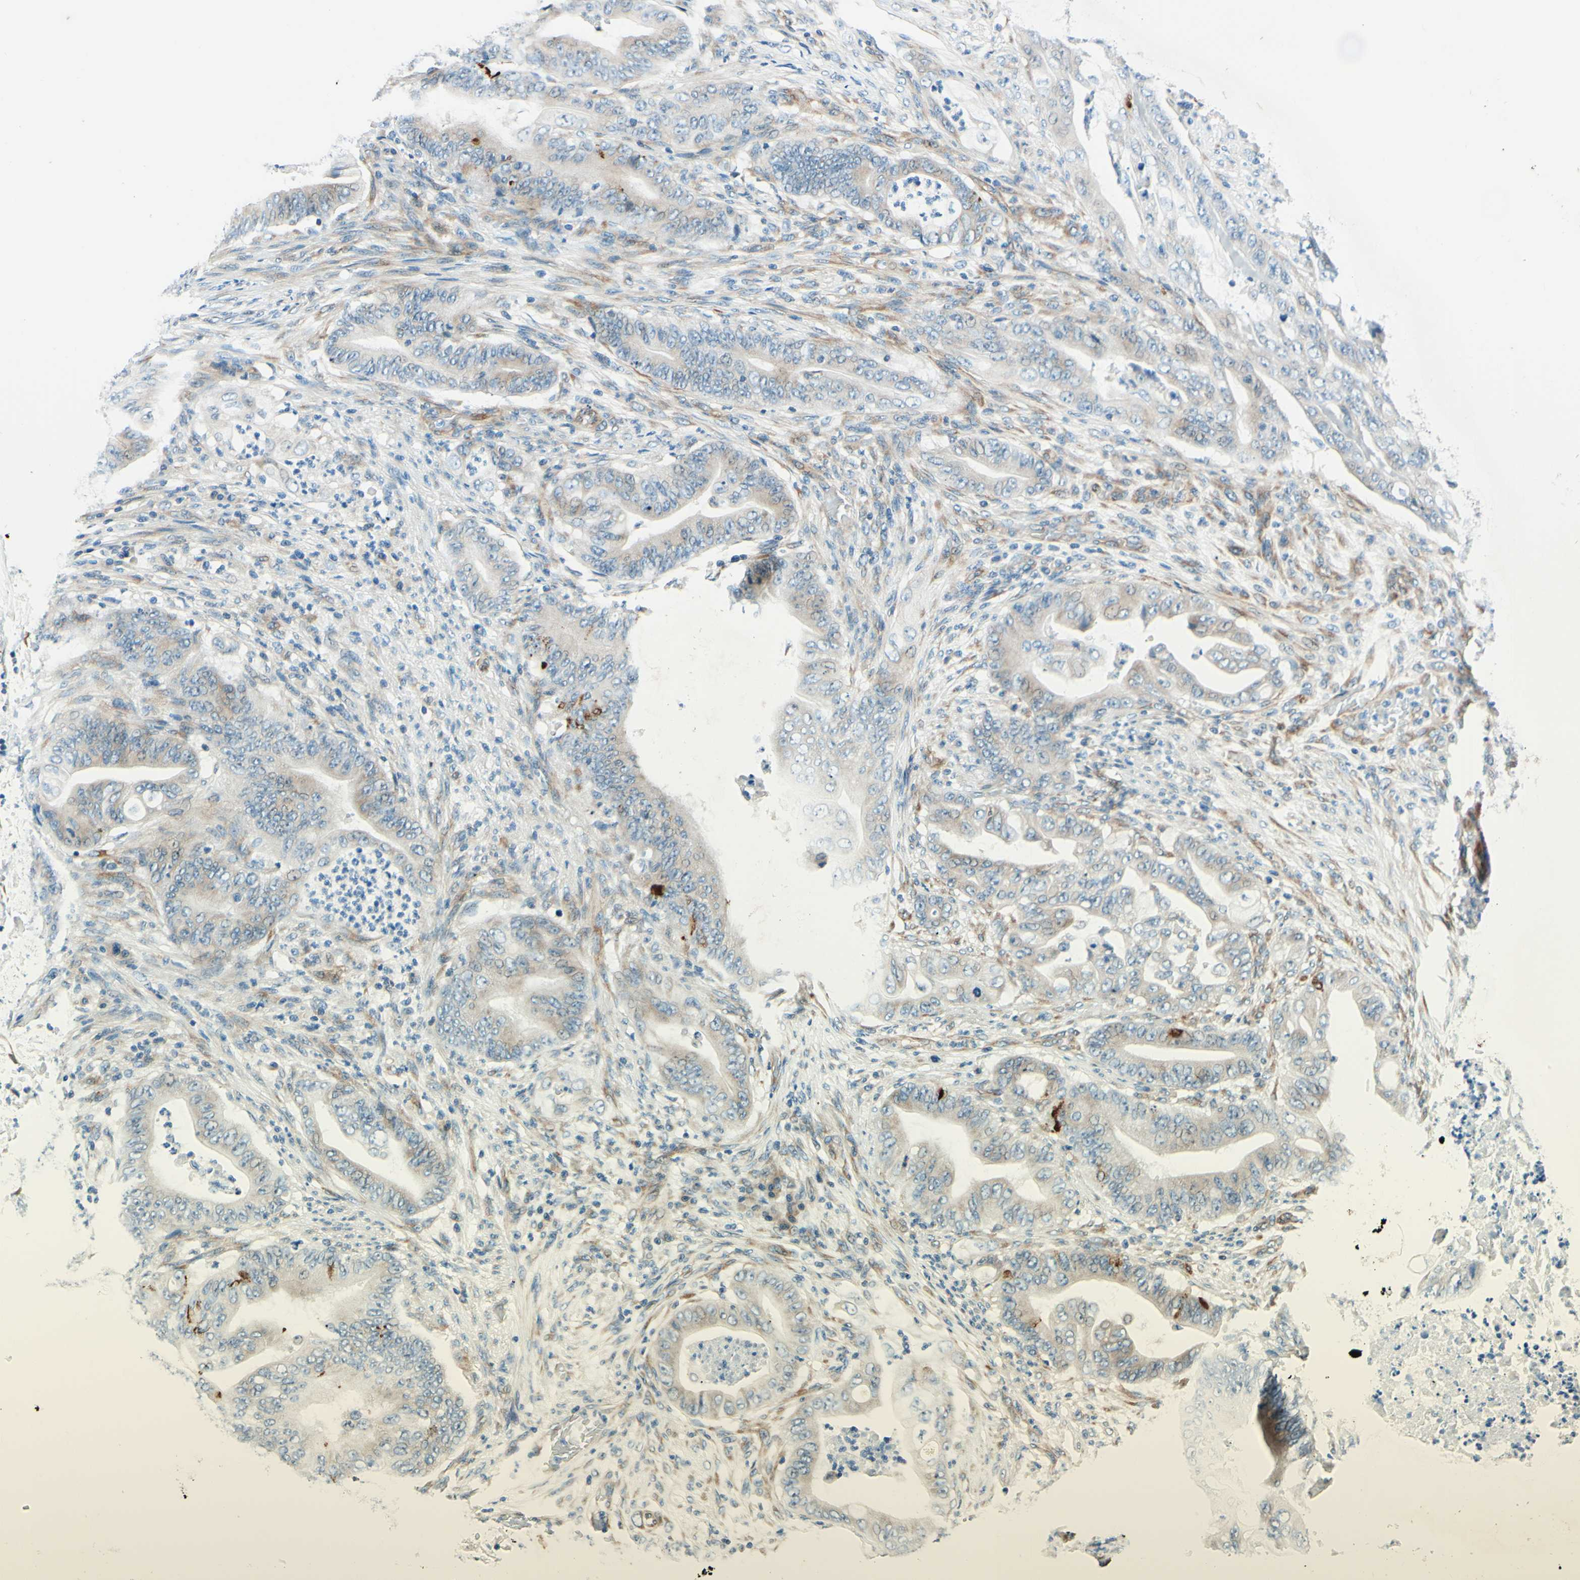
{"staining": {"intensity": "weak", "quantity": "<25%", "location": "cytoplasmic/membranous"}, "tissue": "stomach cancer", "cell_type": "Tumor cells", "image_type": "cancer", "snomed": [{"axis": "morphology", "description": "Adenocarcinoma, NOS"}, {"axis": "topography", "description": "Stomach"}], "caption": "Human stomach cancer (adenocarcinoma) stained for a protein using immunohistochemistry shows no positivity in tumor cells.", "gene": "TAOK2", "patient": {"sex": "female", "age": 73}}